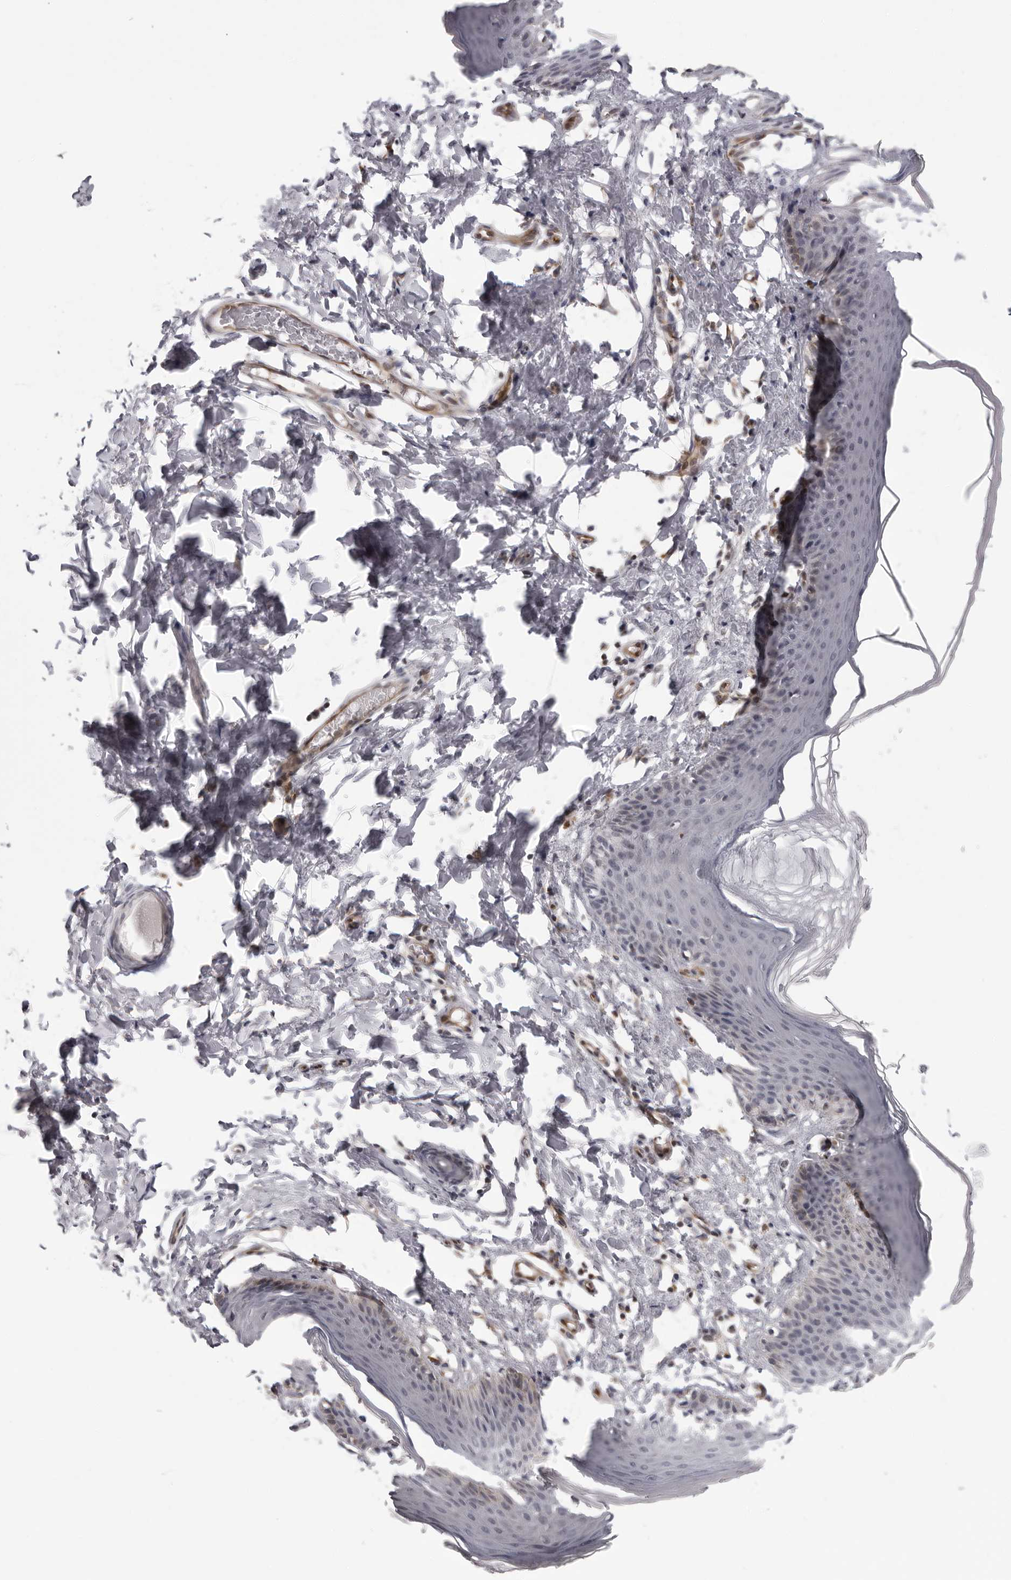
{"staining": {"intensity": "weak", "quantity": "<25%", "location": "cytoplasmic/membranous"}, "tissue": "skin", "cell_type": "Epidermal cells", "image_type": "normal", "snomed": [{"axis": "morphology", "description": "Normal tissue, NOS"}, {"axis": "topography", "description": "Vulva"}], "caption": "IHC photomicrograph of normal skin stained for a protein (brown), which reveals no expression in epidermal cells. (DAB (3,3'-diaminobenzidine) immunohistochemistry (IHC) with hematoxylin counter stain).", "gene": "MAPK12", "patient": {"sex": "female", "age": 66}}